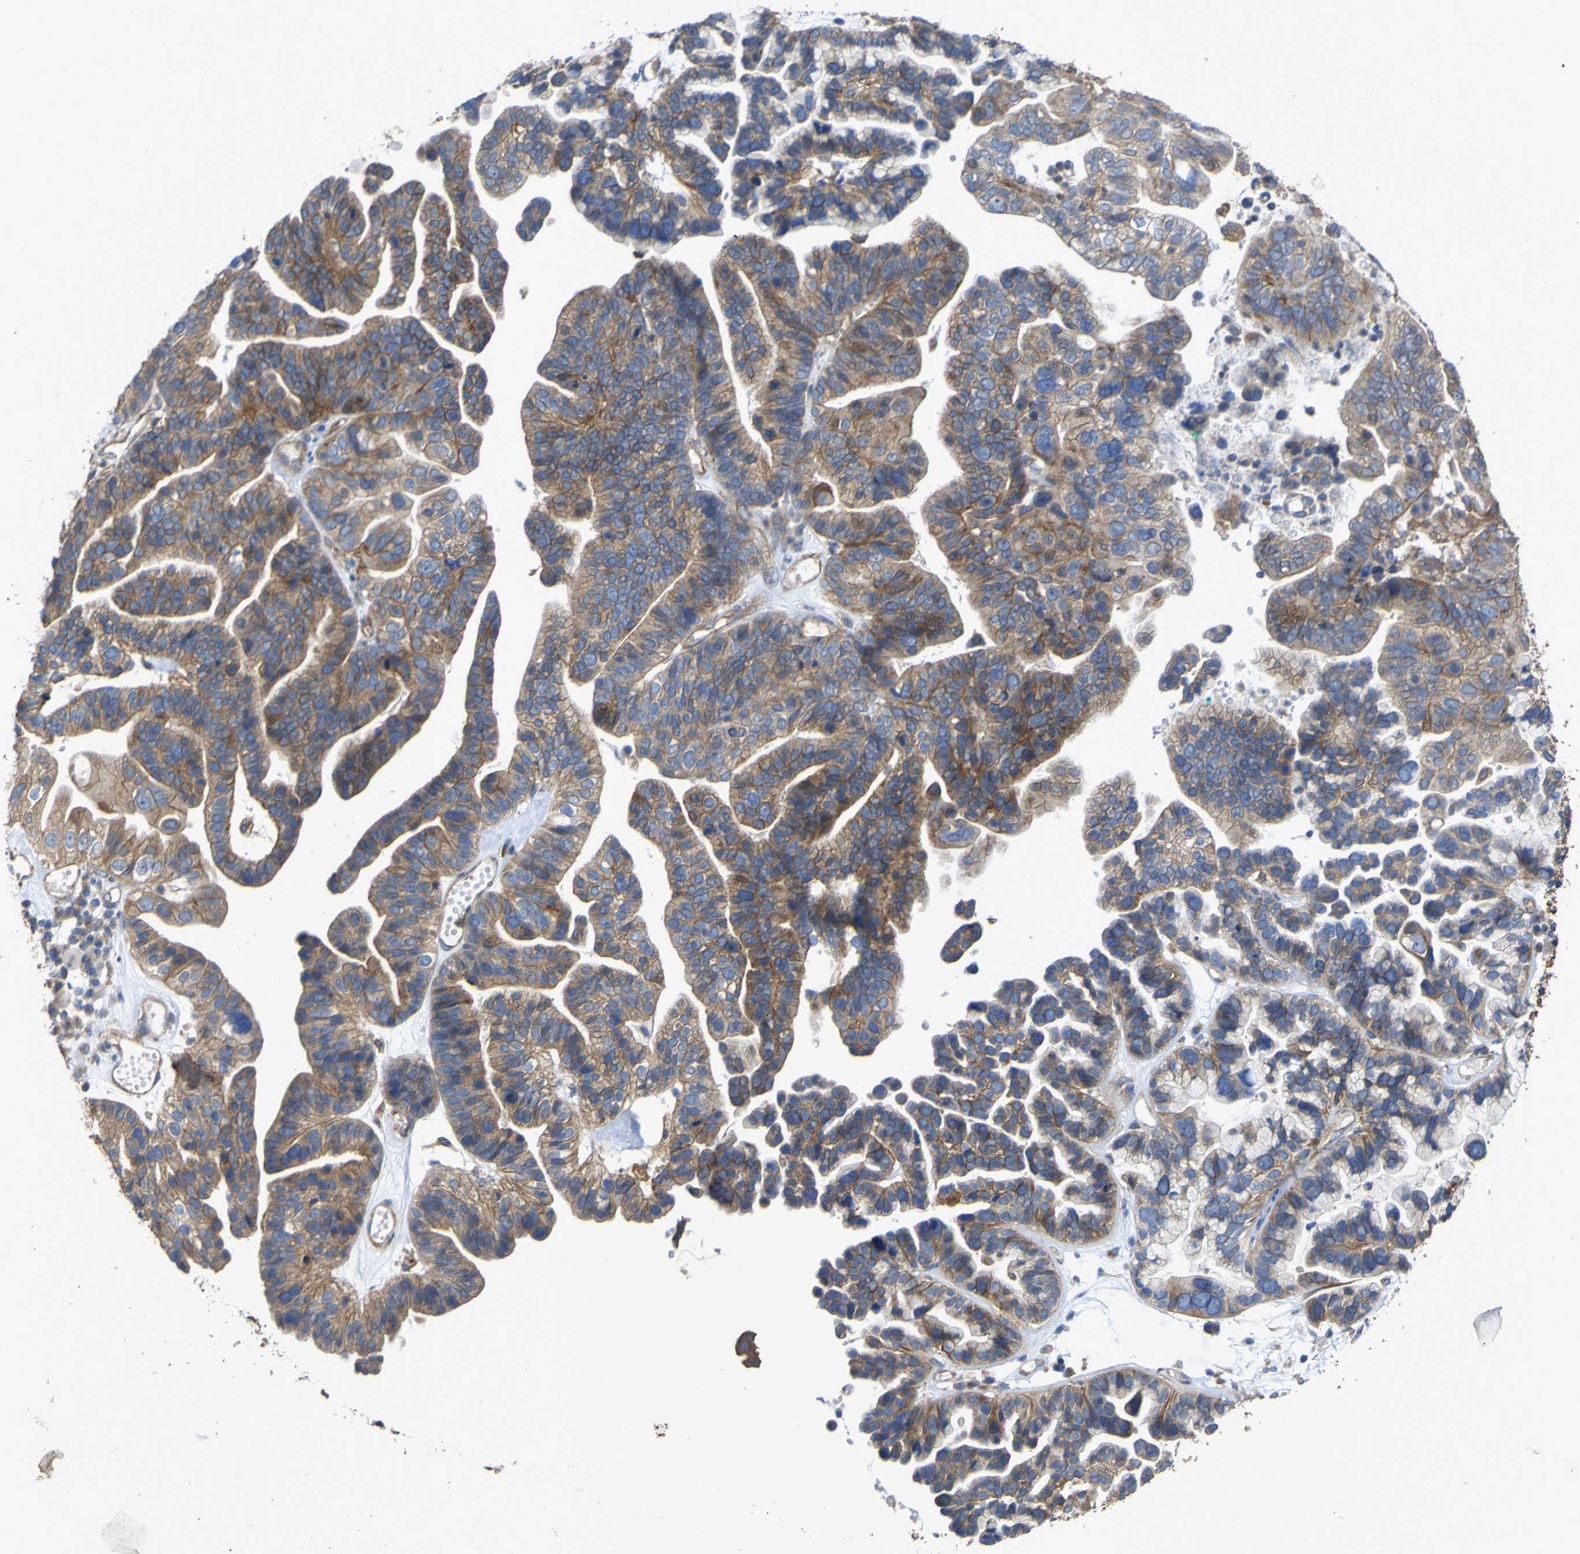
{"staining": {"intensity": "moderate", "quantity": ">75%", "location": "cytoplasmic/membranous"}, "tissue": "ovarian cancer", "cell_type": "Tumor cells", "image_type": "cancer", "snomed": [{"axis": "morphology", "description": "Cystadenocarcinoma, serous, NOS"}, {"axis": "topography", "description": "Ovary"}], "caption": "An image showing moderate cytoplasmic/membranous expression in about >75% of tumor cells in ovarian serous cystadenocarcinoma, as visualized by brown immunohistochemical staining.", "gene": "TNFSF15", "patient": {"sex": "female", "age": 56}}